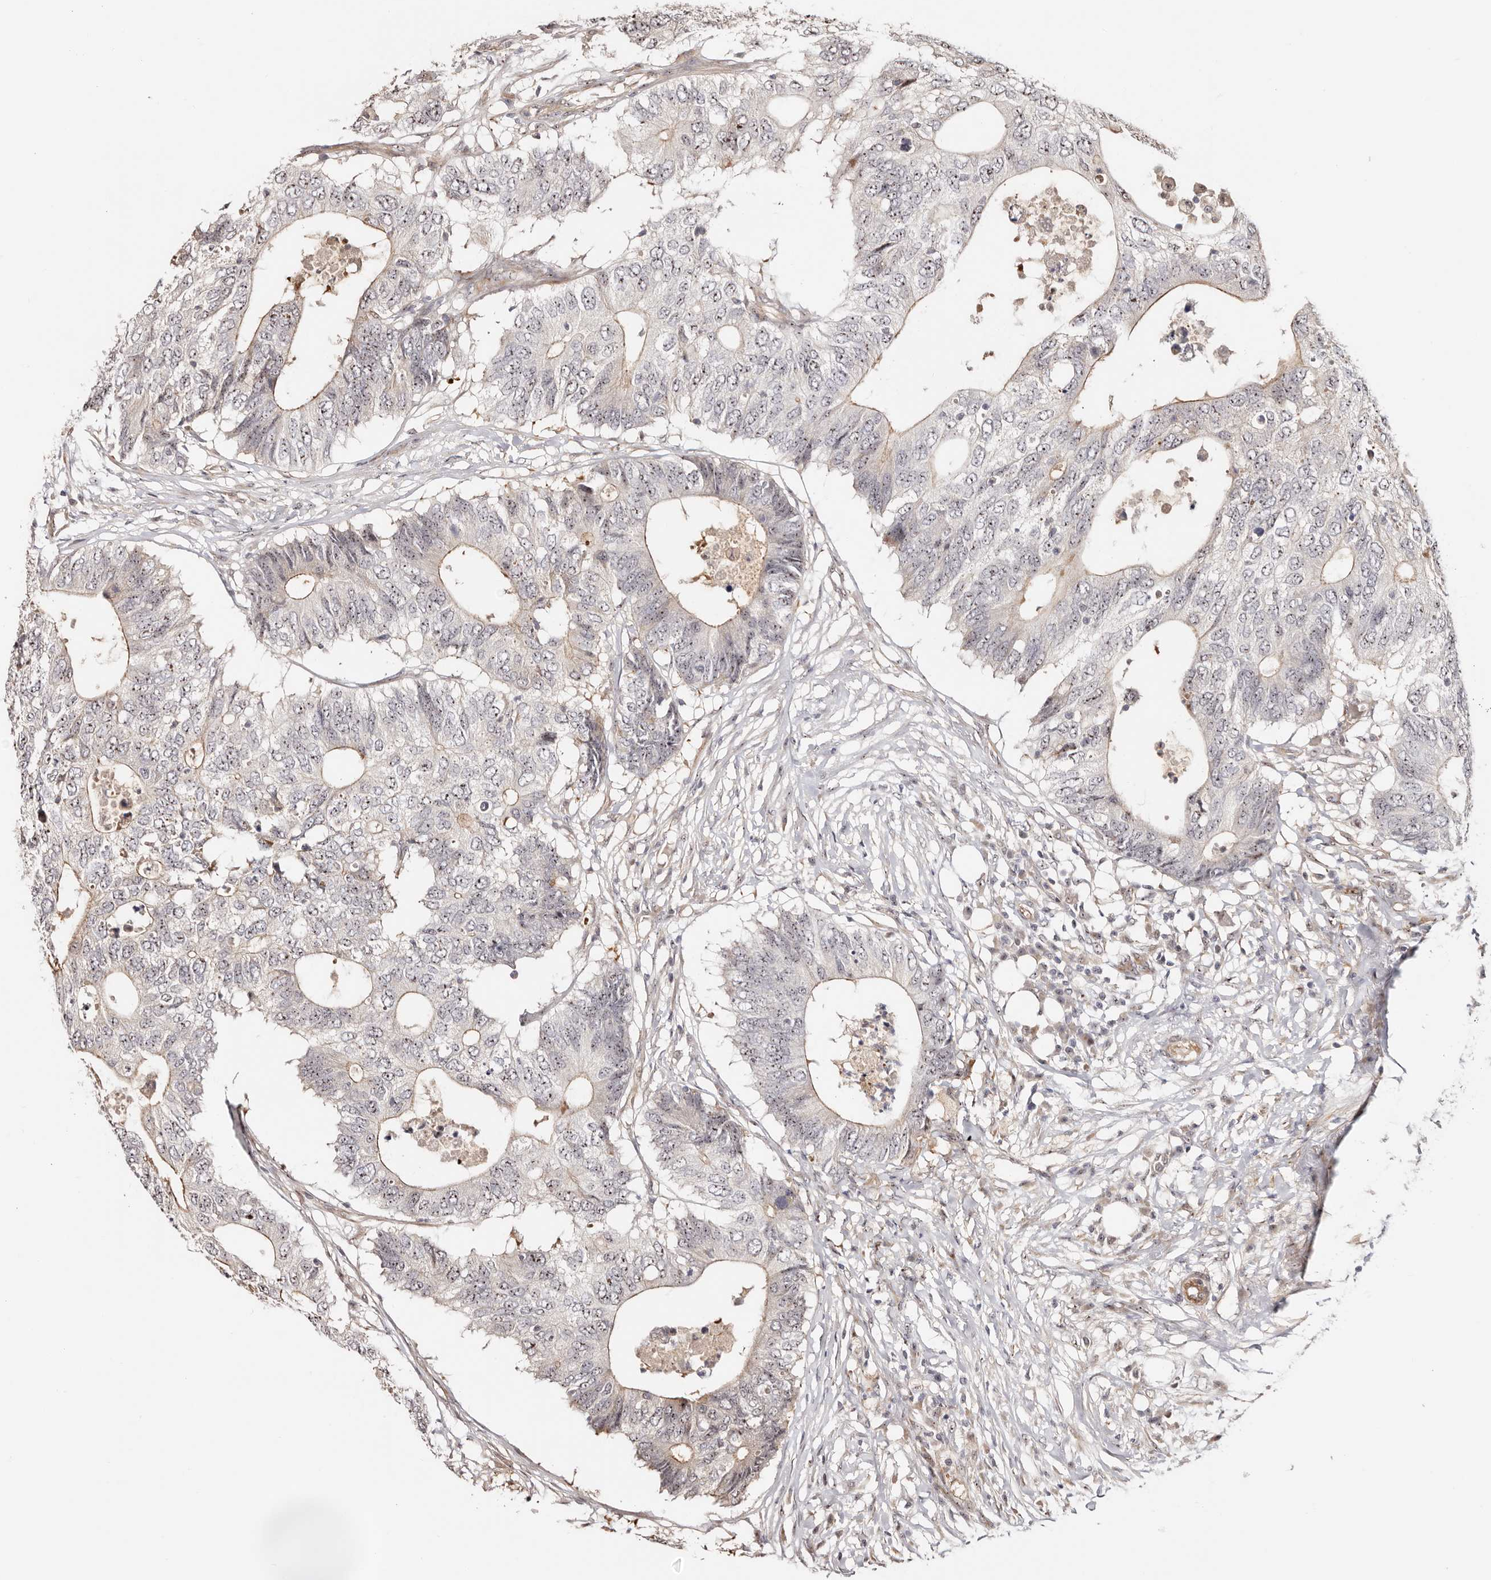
{"staining": {"intensity": "moderate", "quantity": "<25%", "location": "cytoplasmic/membranous"}, "tissue": "colorectal cancer", "cell_type": "Tumor cells", "image_type": "cancer", "snomed": [{"axis": "morphology", "description": "Adenocarcinoma, NOS"}, {"axis": "topography", "description": "Colon"}], "caption": "This histopathology image shows IHC staining of human colorectal cancer (adenocarcinoma), with low moderate cytoplasmic/membranous positivity in about <25% of tumor cells.", "gene": "ODF2L", "patient": {"sex": "male", "age": 71}}